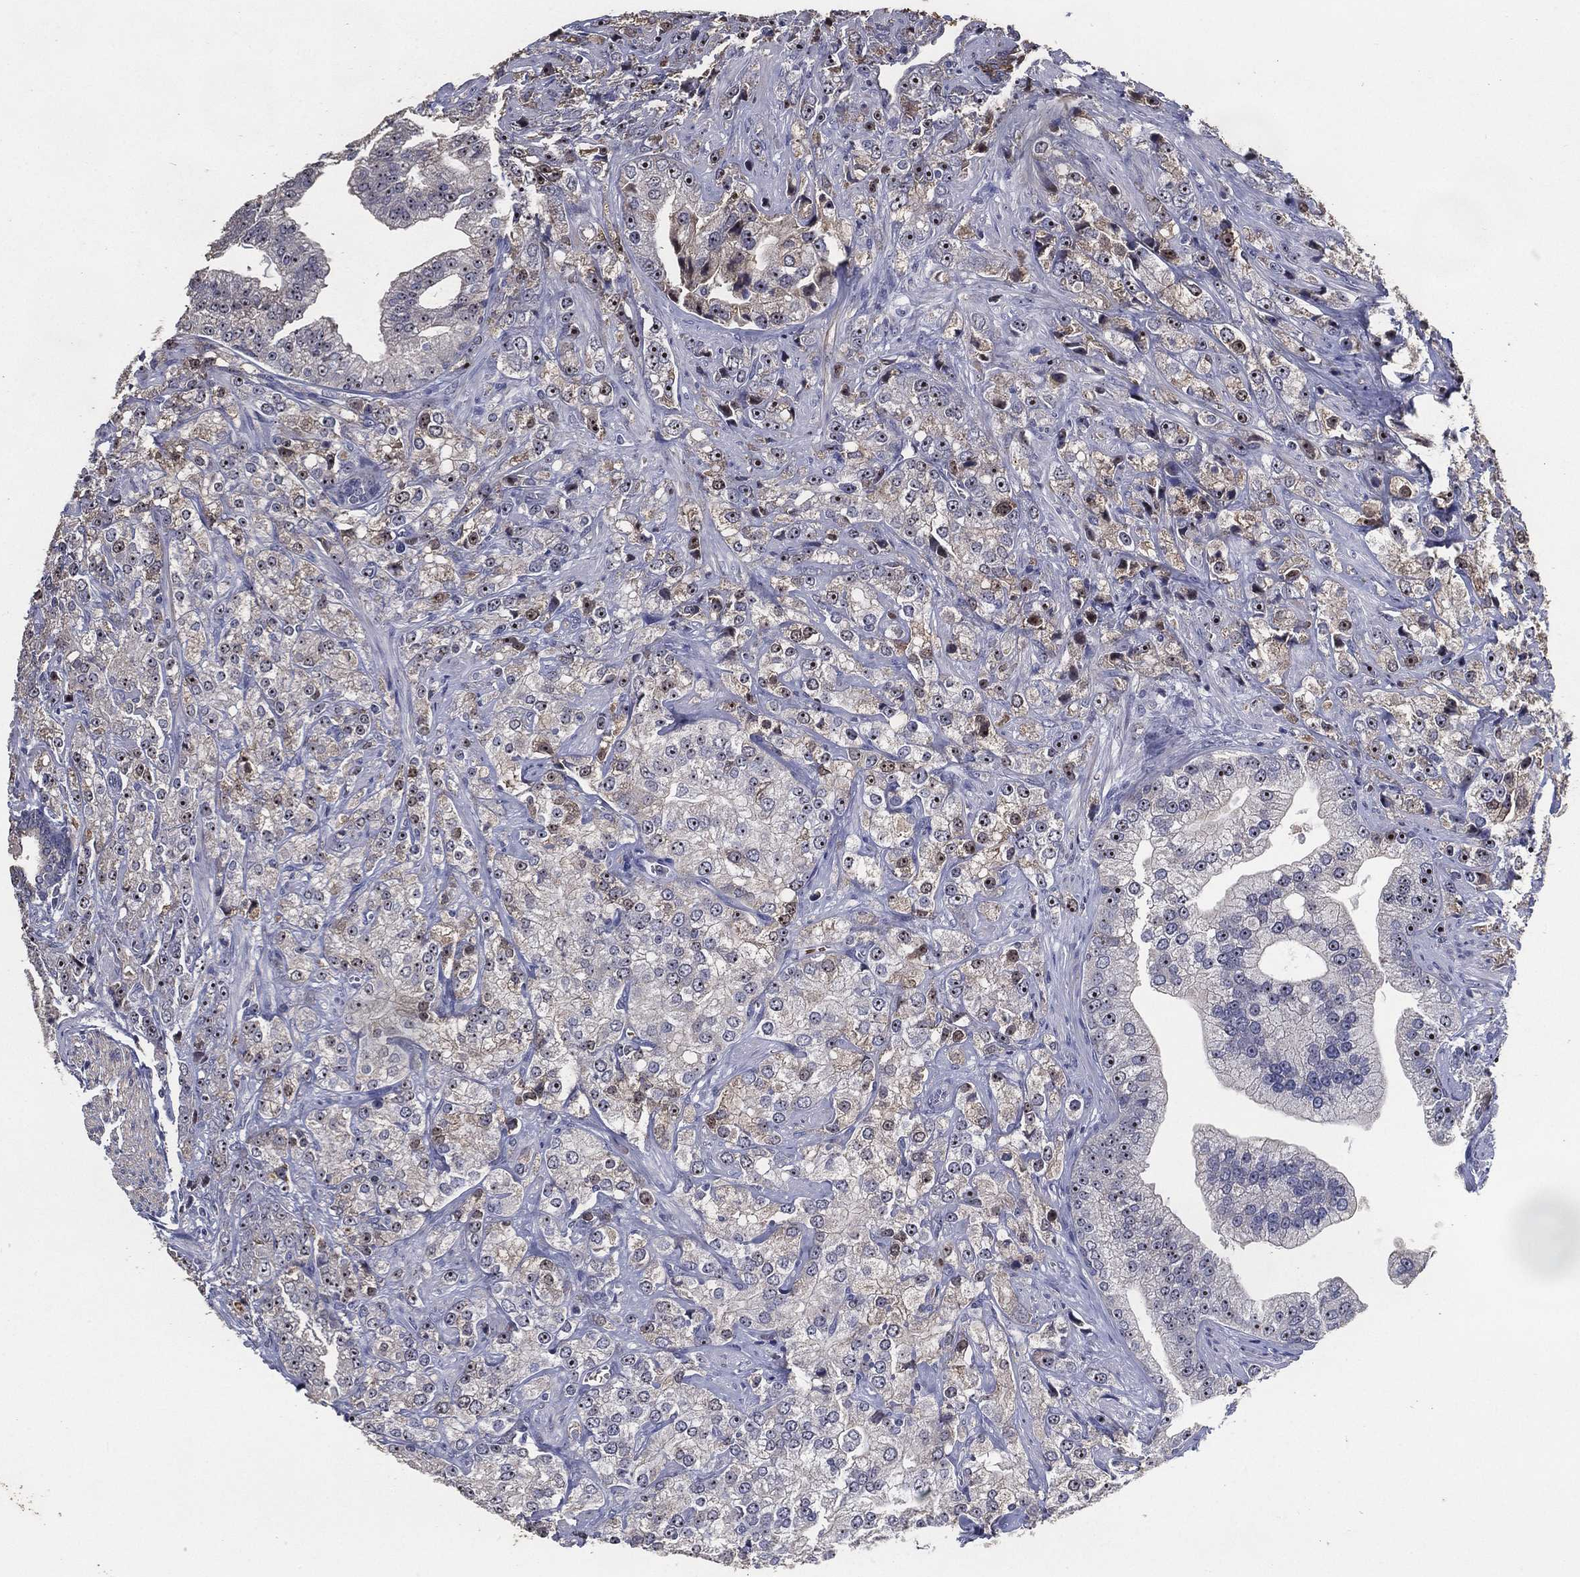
{"staining": {"intensity": "moderate", "quantity": "25%-75%", "location": "nuclear"}, "tissue": "prostate cancer", "cell_type": "Tumor cells", "image_type": "cancer", "snomed": [{"axis": "morphology", "description": "Adenocarcinoma, NOS"}, {"axis": "topography", "description": "Prostate and seminal vesicle, NOS"}, {"axis": "topography", "description": "Prostate"}], "caption": "Protein staining demonstrates moderate nuclear positivity in about 25%-75% of tumor cells in prostate cancer. (DAB IHC with brightfield microscopy, high magnification).", "gene": "EFNA1", "patient": {"sex": "male", "age": 68}}